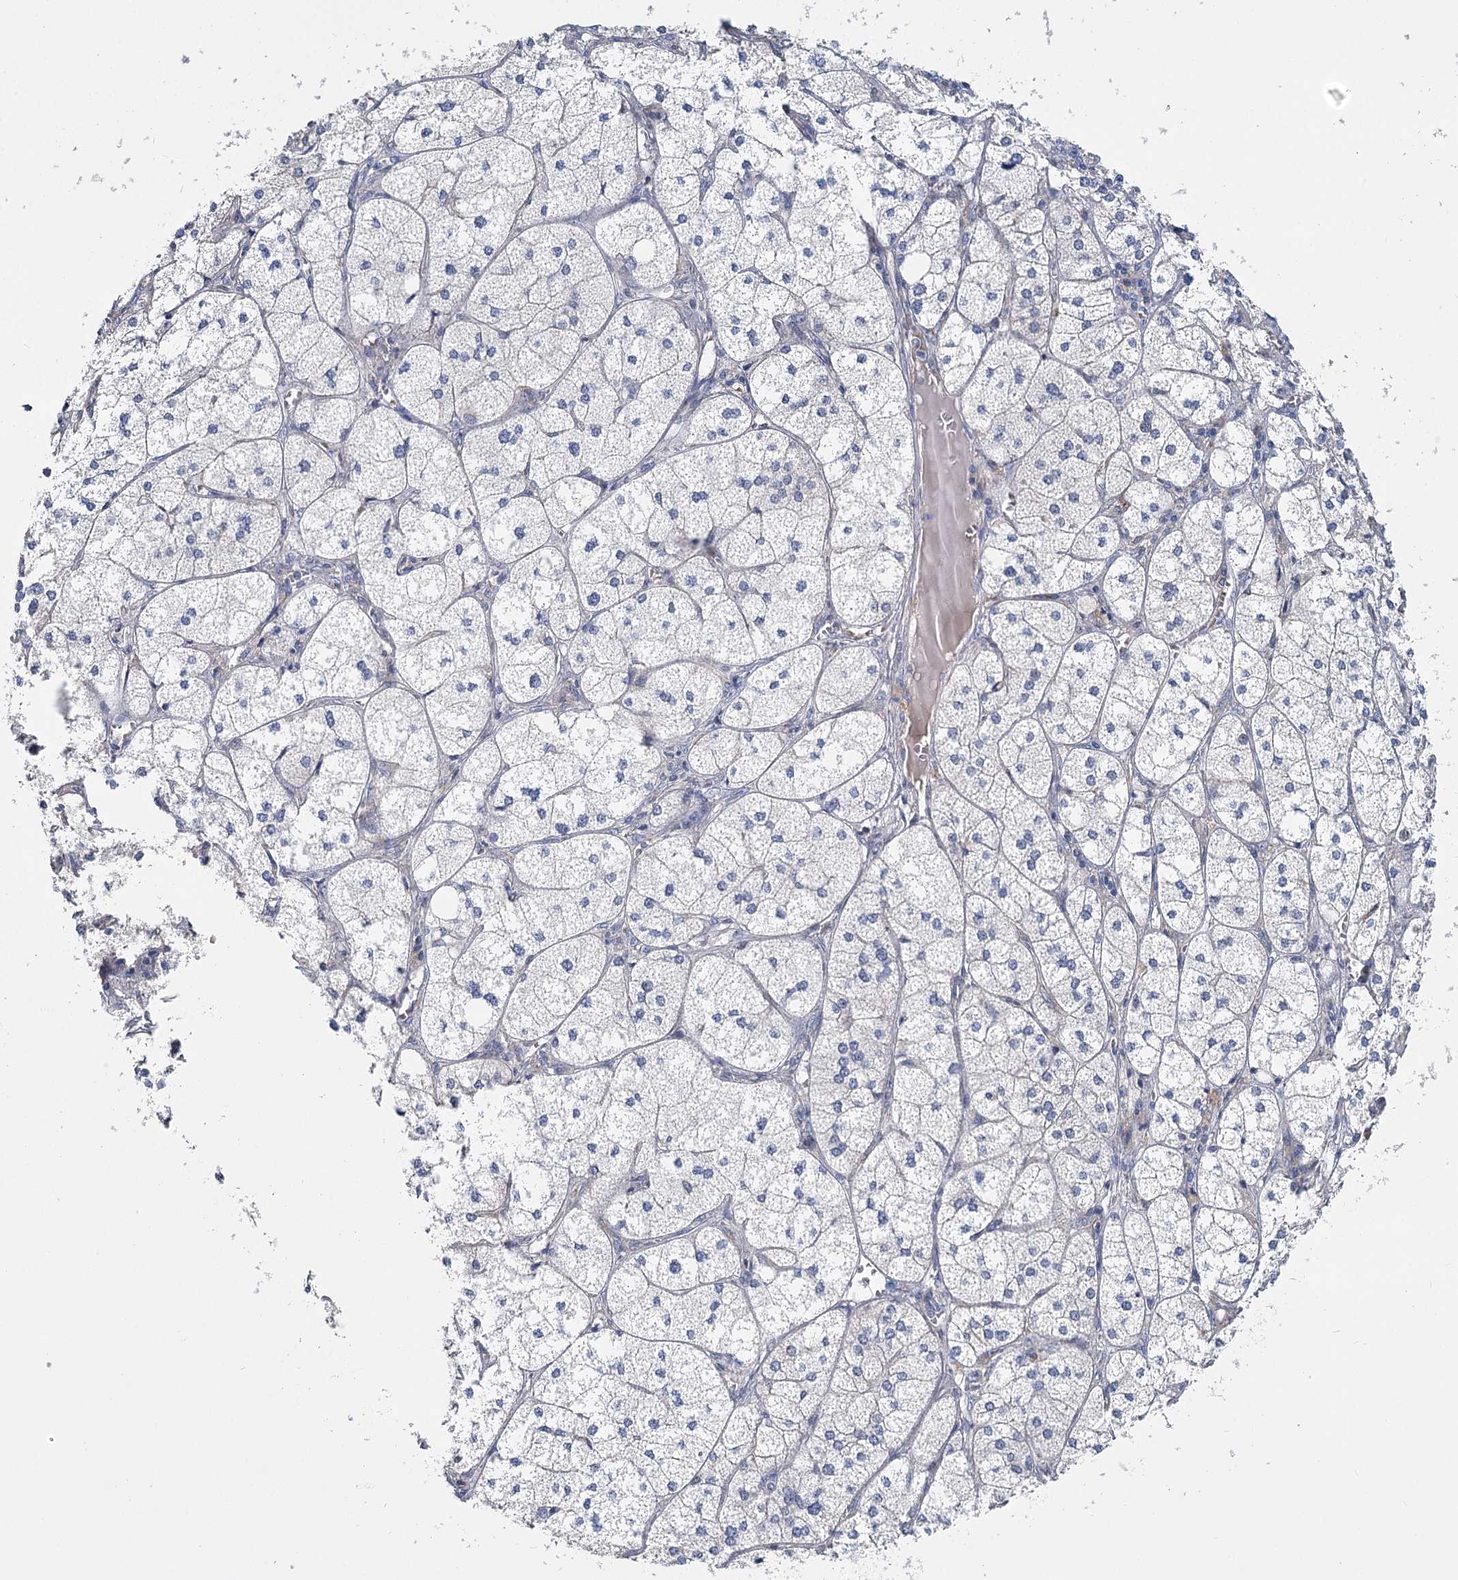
{"staining": {"intensity": "moderate", "quantity": "<25%", "location": "cytoplasmic/membranous"}, "tissue": "adrenal gland", "cell_type": "Glandular cells", "image_type": "normal", "snomed": [{"axis": "morphology", "description": "Normal tissue, NOS"}, {"axis": "topography", "description": "Adrenal gland"}], "caption": "Normal adrenal gland reveals moderate cytoplasmic/membranous expression in approximately <25% of glandular cells, visualized by immunohistochemistry. (DAB IHC with brightfield microscopy, high magnification).", "gene": "ANKRD16", "patient": {"sex": "female", "age": 61}}